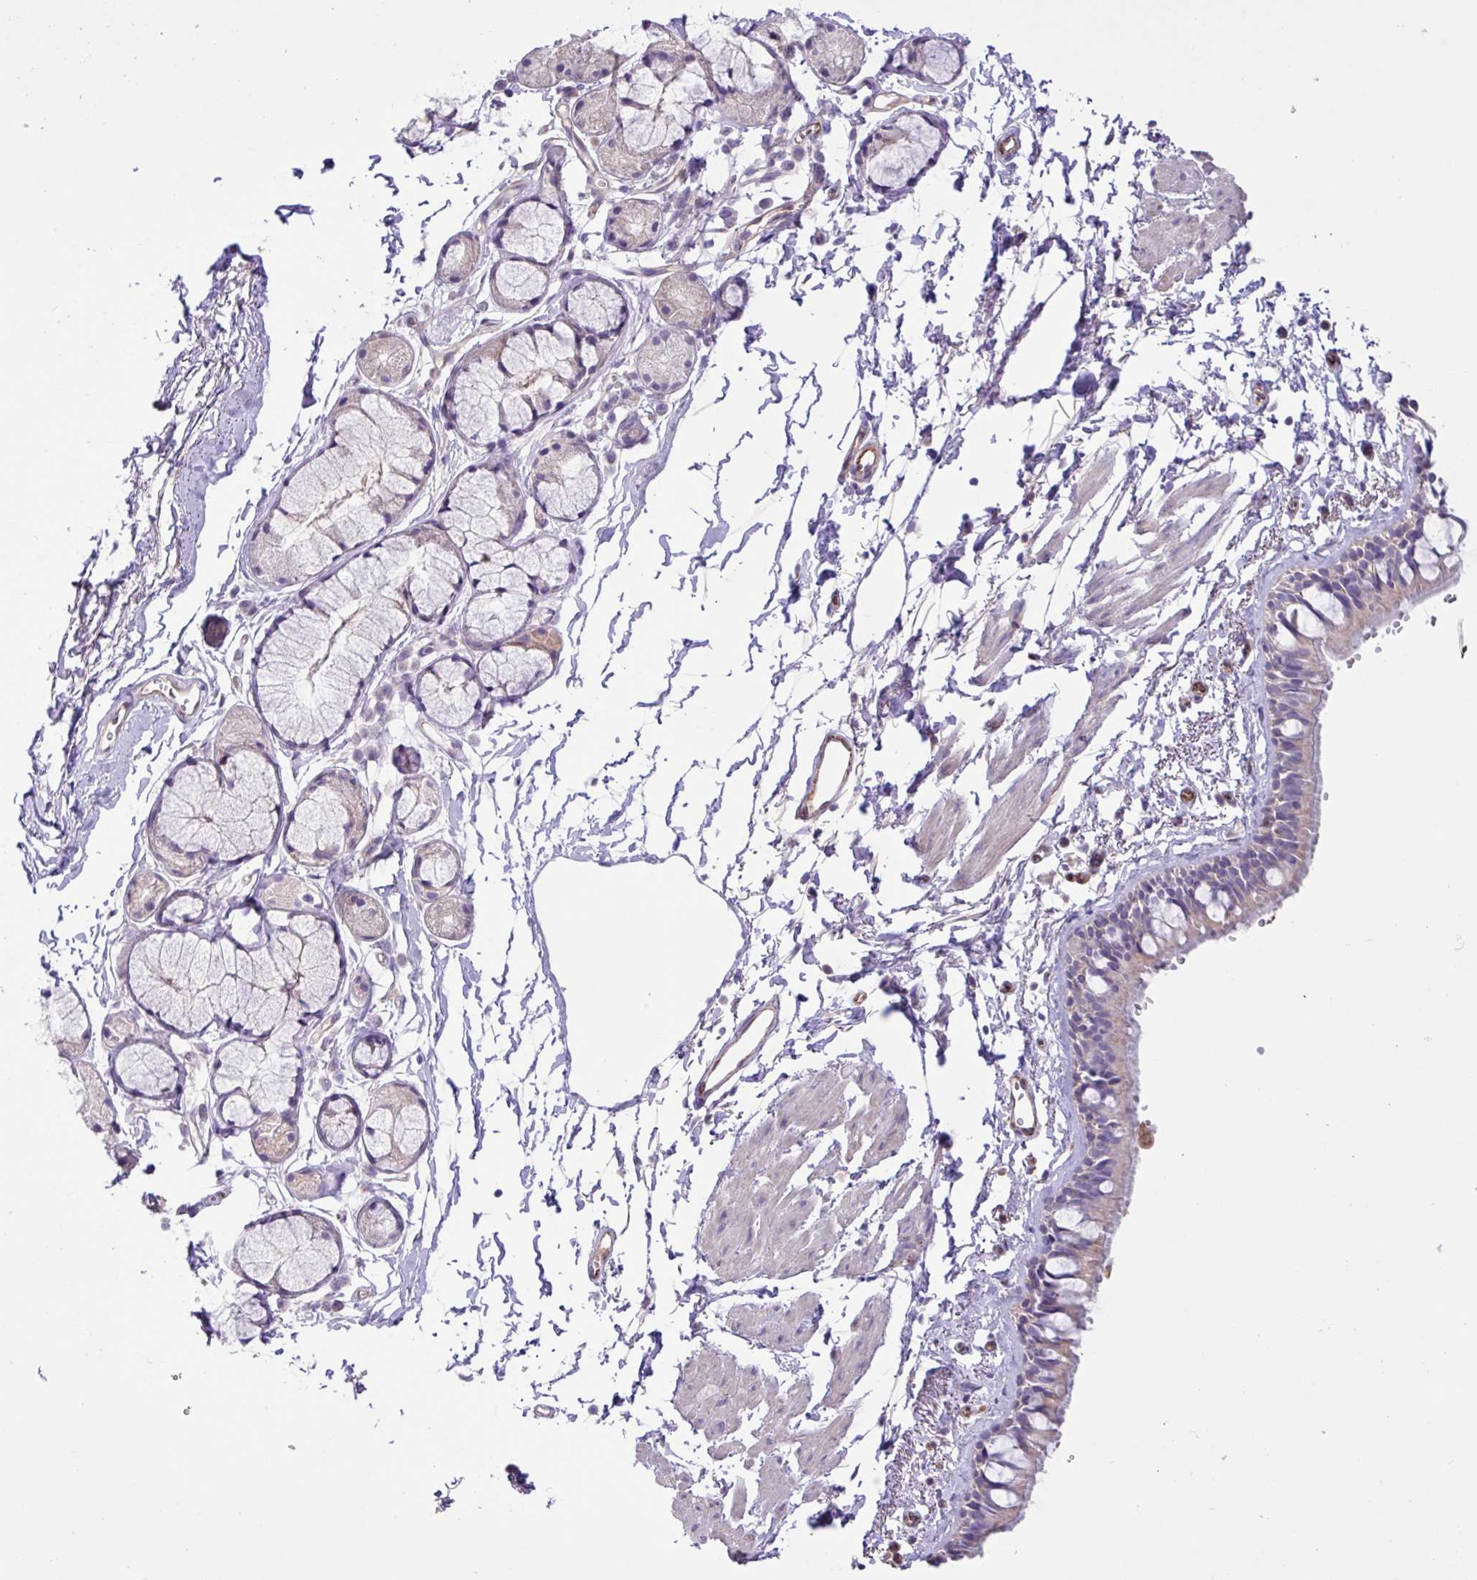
{"staining": {"intensity": "negative", "quantity": "none", "location": "none"}, "tissue": "bronchus", "cell_type": "Respiratory epithelial cells", "image_type": "normal", "snomed": [{"axis": "morphology", "description": "Normal tissue, NOS"}, {"axis": "topography", "description": "Cartilage tissue"}, {"axis": "topography", "description": "Bronchus"}, {"axis": "topography", "description": "Peripheral nerve tissue"}], "caption": "Protein analysis of unremarkable bronchus reveals no significant staining in respiratory epithelial cells. (Stains: DAB (3,3'-diaminobenzidine) immunohistochemistry (IHC) with hematoxylin counter stain, Microscopy: brightfield microscopy at high magnification).", "gene": "MRM2", "patient": {"sex": "female", "age": 59}}